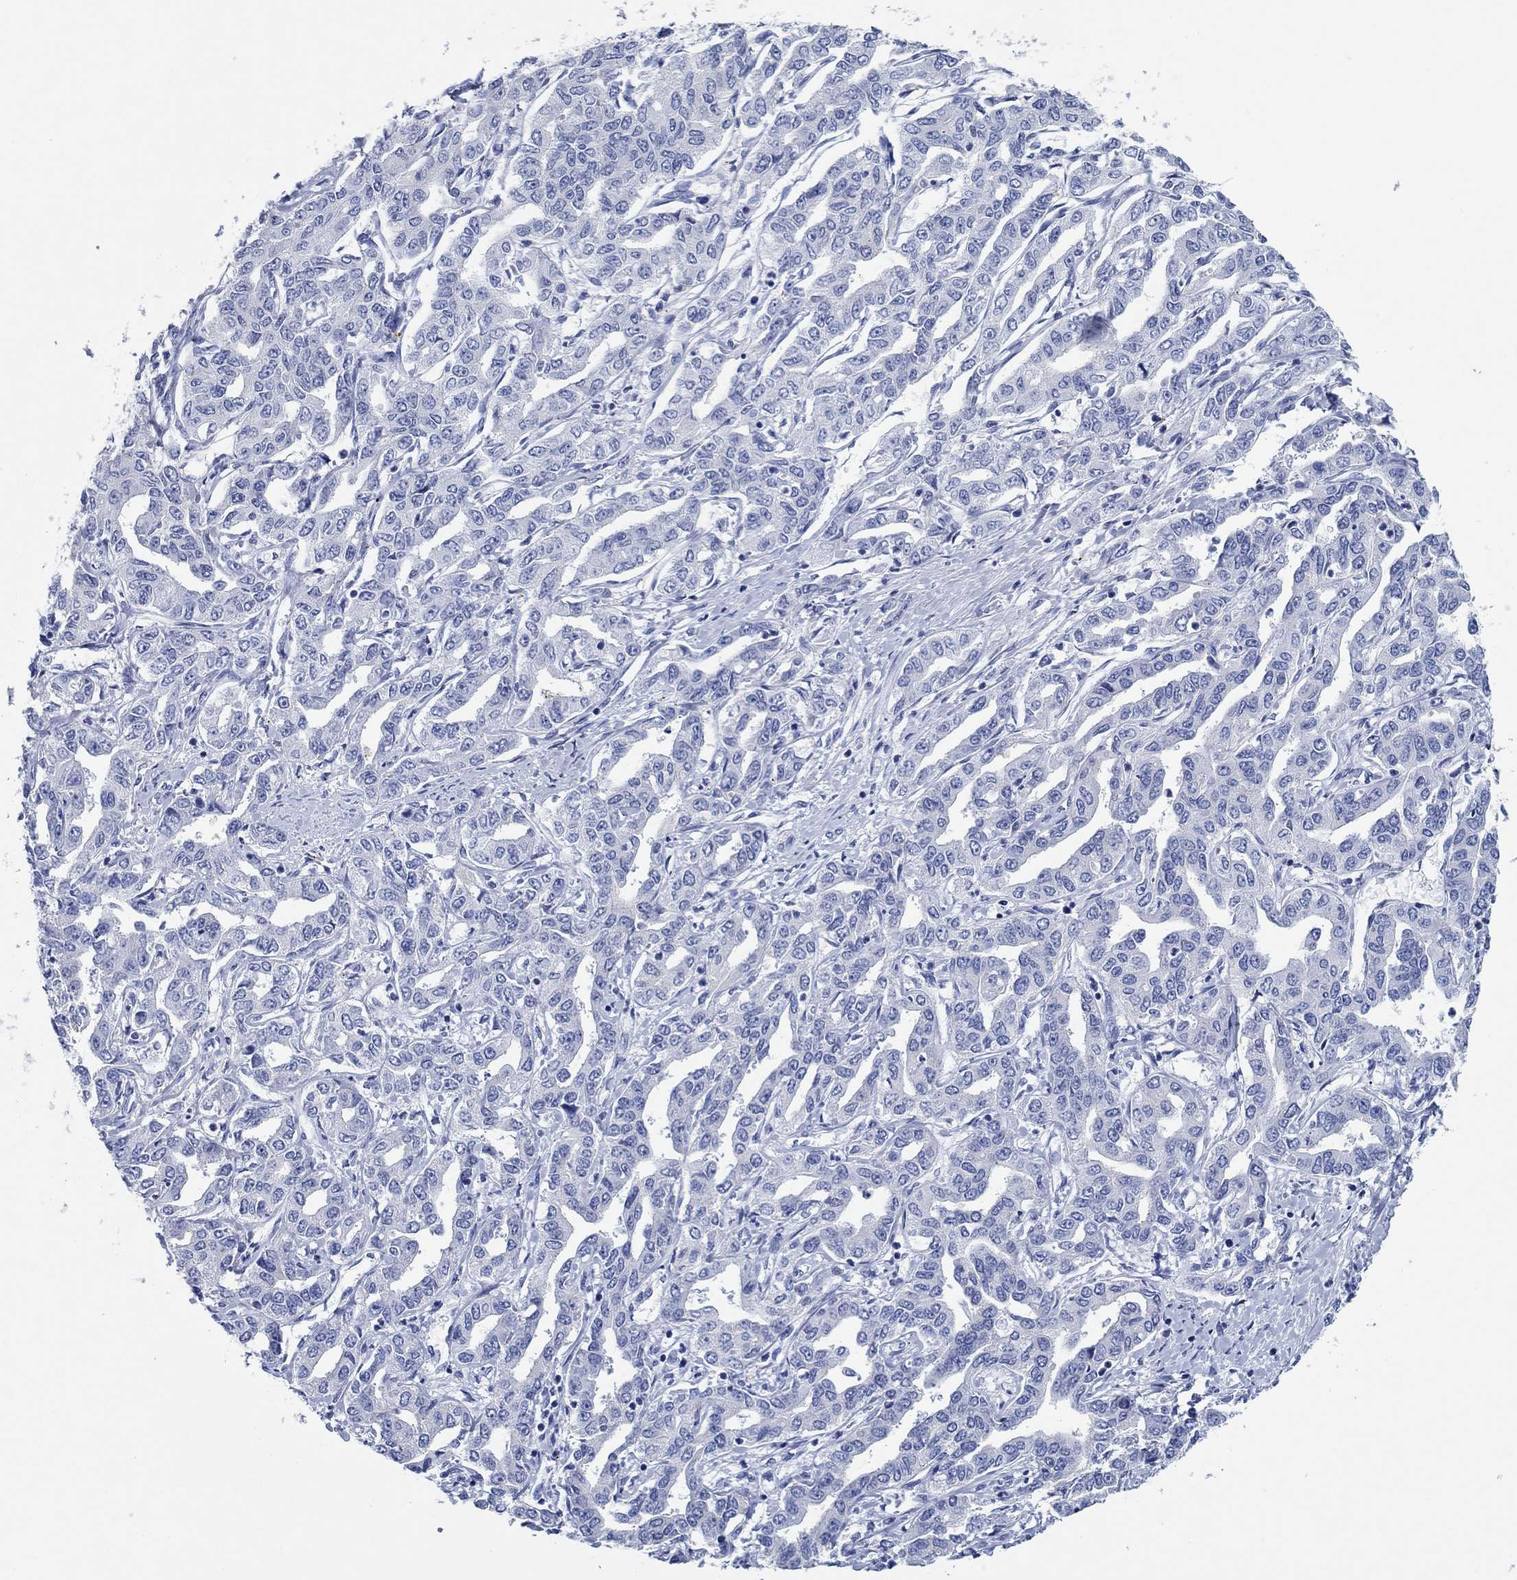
{"staining": {"intensity": "negative", "quantity": "none", "location": "none"}, "tissue": "liver cancer", "cell_type": "Tumor cells", "image_type": "cancer", "snomed": [{"axis": "morphology", "description": "Cholangiocarcinoma"}, {"axis": "topography", "description": "Liver"}], "caption": "Cholangiocarcinoma (liver) was stained to show a protein in brown. There is no significant positivity in tumor cells.", "gene": "HCRT", "patient": {"sex": "male", "age": 59}}